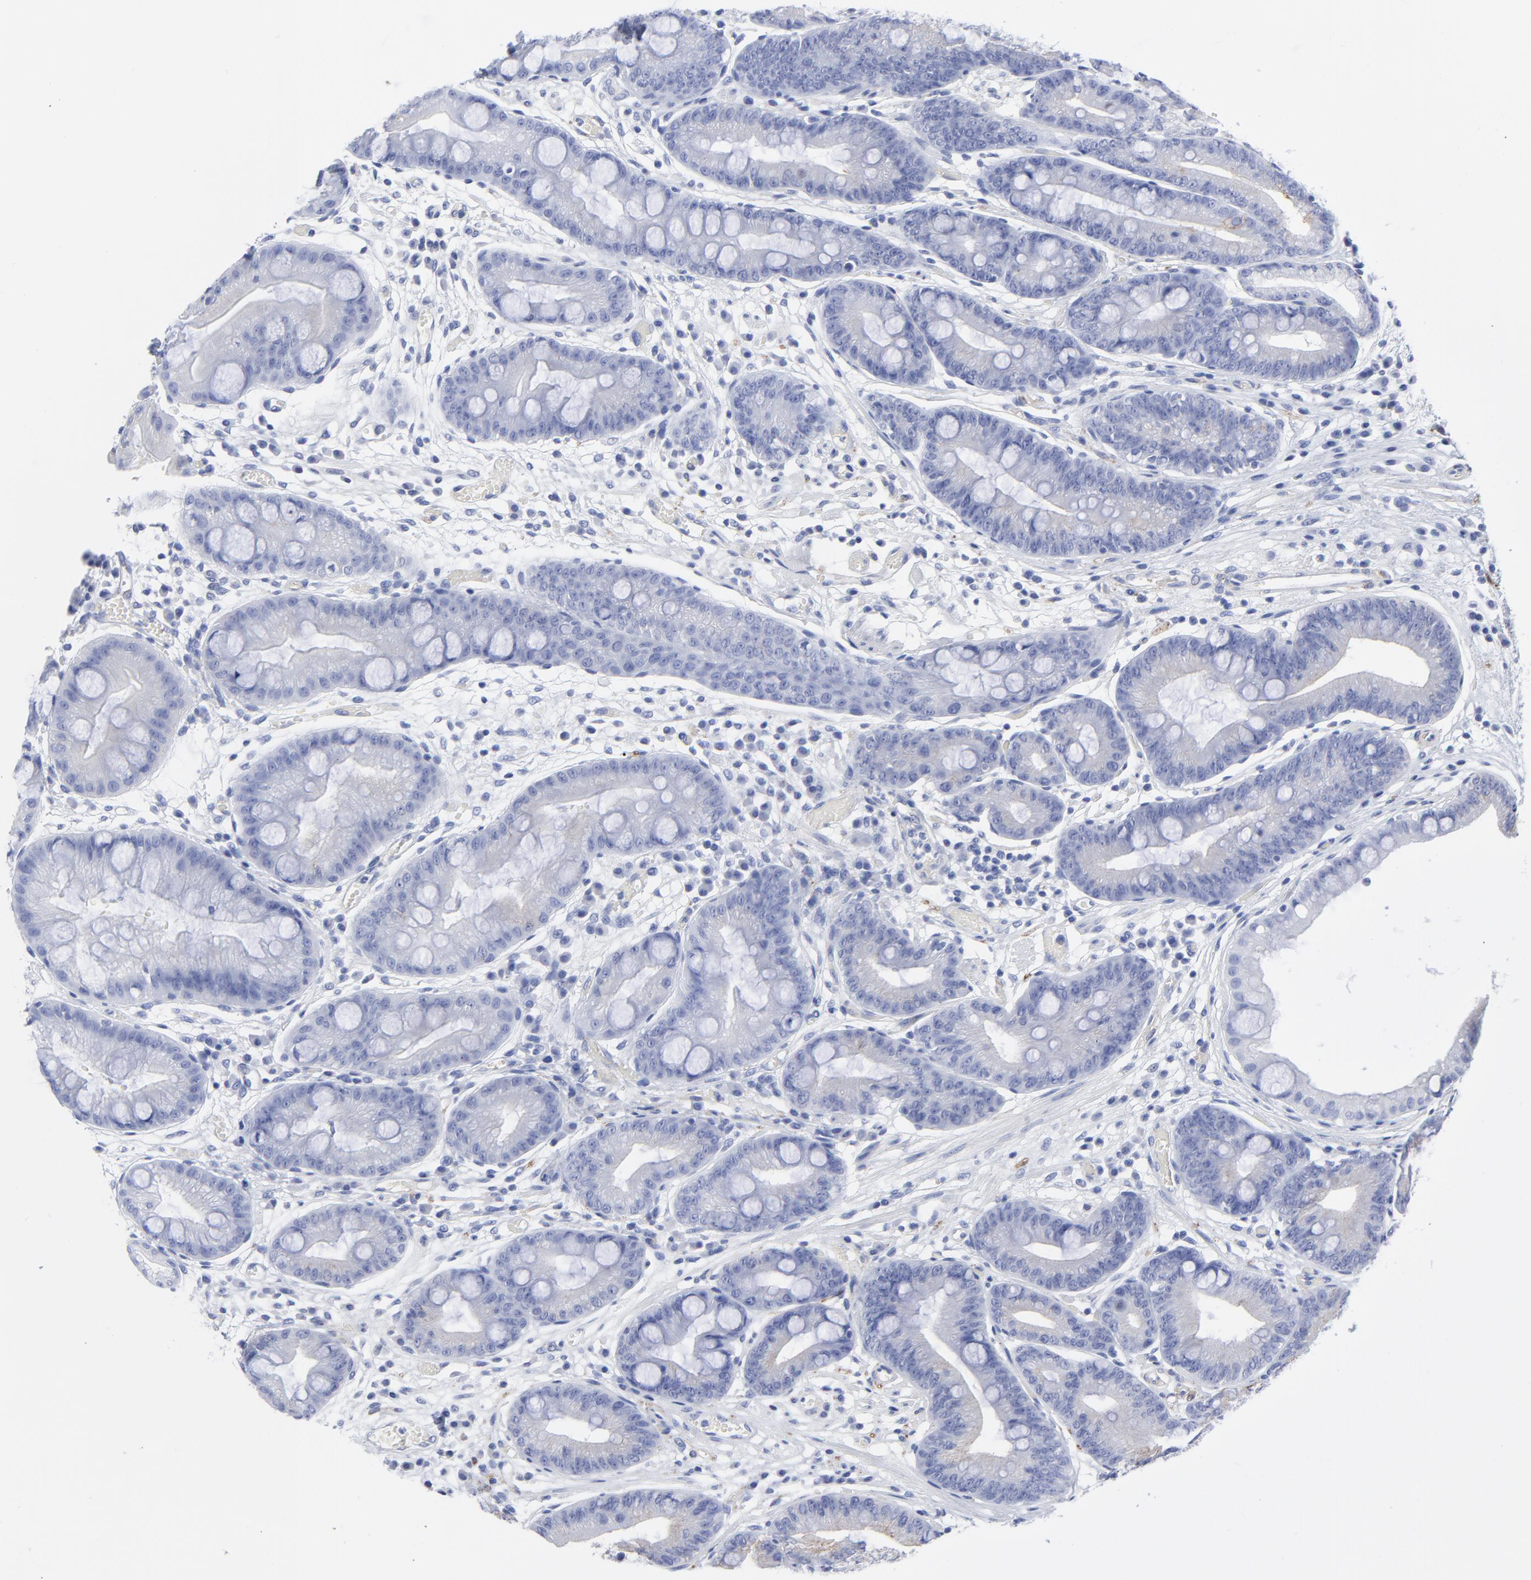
{"staining": {"intensity": "negative", "quantity": "none", "location": "none"}, "tissue": "stomach", "cell_type": "Glandular cells", "image_type": "normal", "snomed": [{"axis": "morphology", "description": "Normal tissue, NOS"}, {"axis": "morphology", "description": "Inflammation, NOS"}, {"axis": "topography", "description": "Stomach, lower"}], "caption": "IHC of benign stomach reveals no positivity in glandular cells. (DAB immunohistochemistry (IHC) visualized using brightfield microscopy, high magnification).", "gene": "CNTN3", "patient": {"sex": "male", "age": 59}}